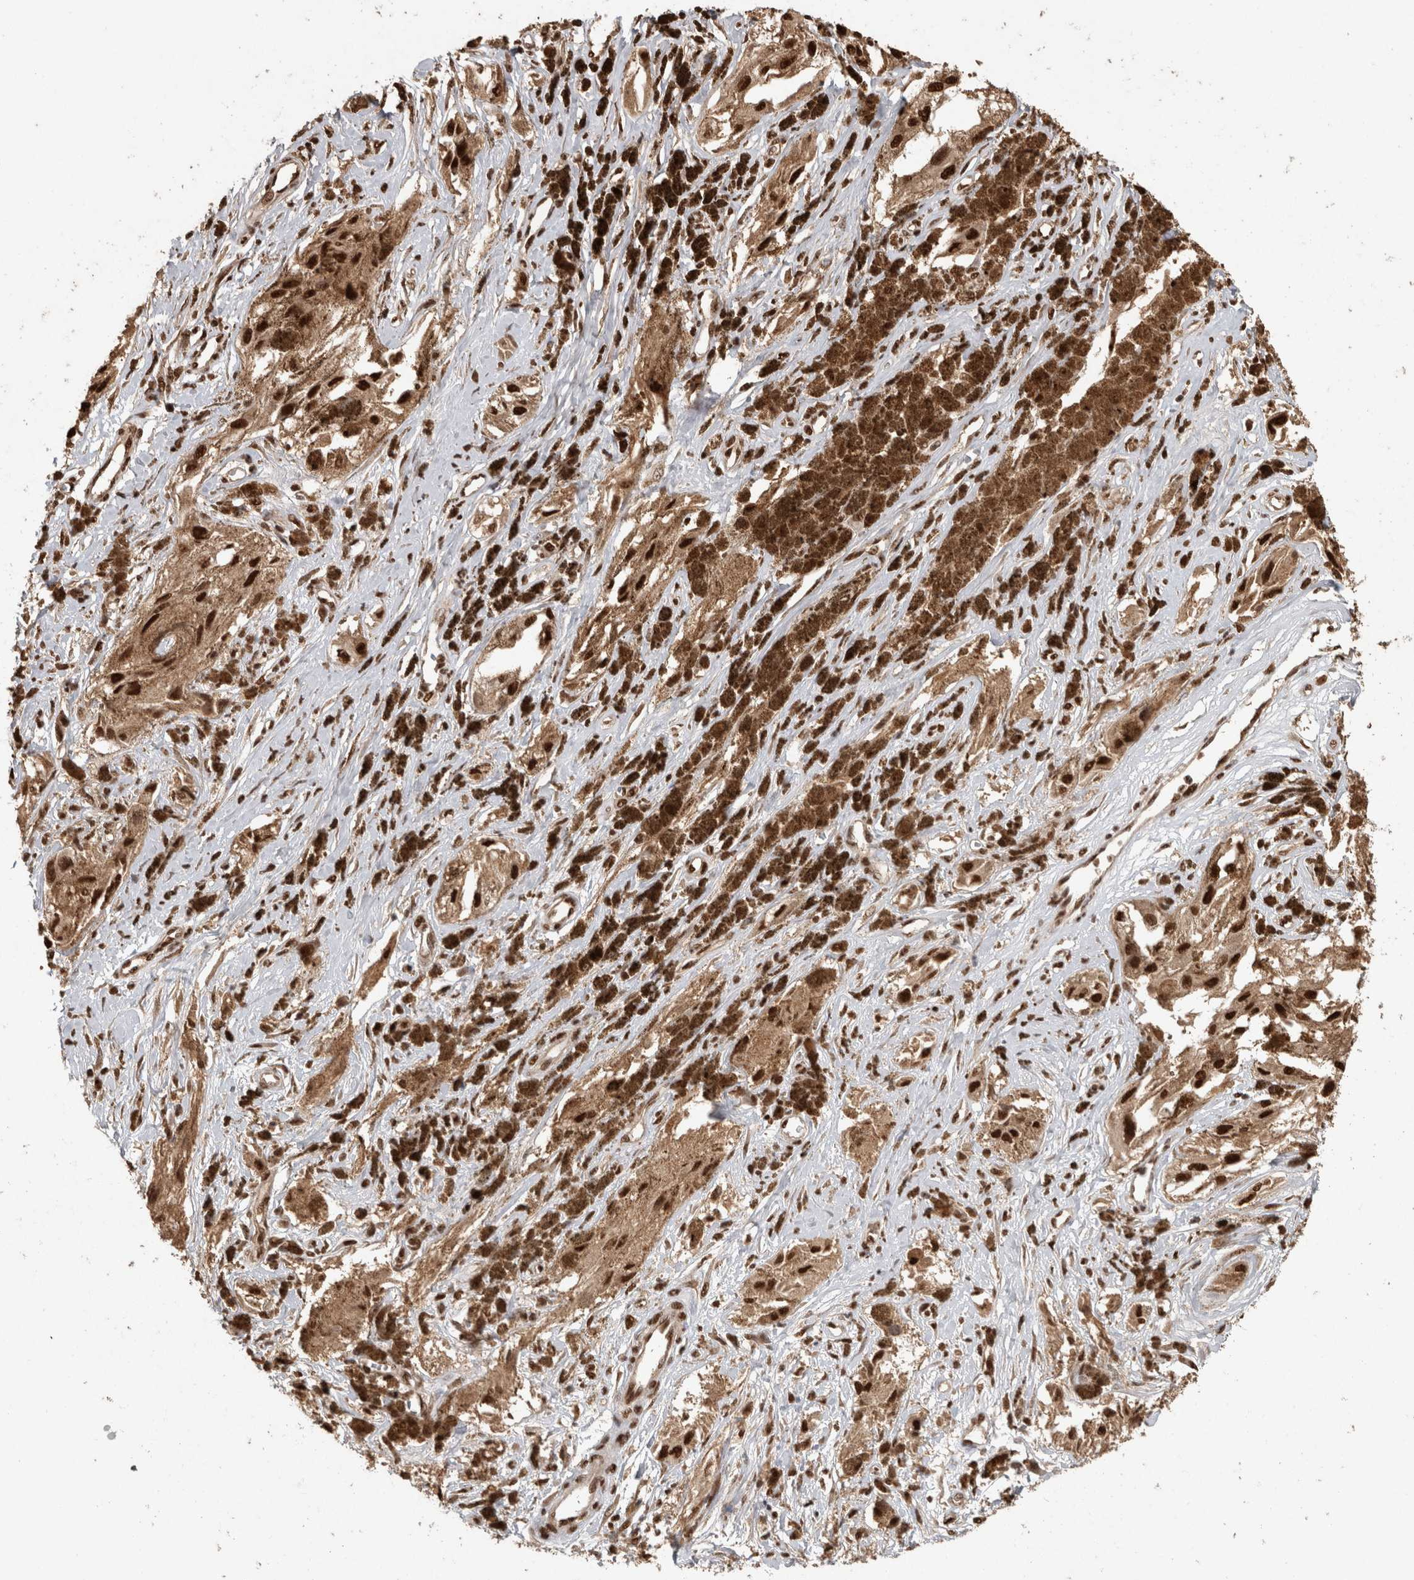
{"staining": {"intensity": "strong", "quantity": ">75%", "location": "nuclear"}, "tissue": "melanoma", "cell_type": "Tumor cells", "image_type": "cancer", "snomed": [{"axis": "morphology", "description": "Malignant melanoma, NOS"}, {"axis": "topography", "description": "Skin"}], "caption": "Immunohistochemical staining of malignant melanoma displays high levels of strong nuclear staining in approximately >75% of tumor cells. The protein of interest is stained brown, and the nuclei are stained in blue (DAB (3,3'-diaminobenzidine) IHC with brightfield microscopy, high magnification).", "gene": "RAD50", "patient": {"sex": "male", "age": 88}}